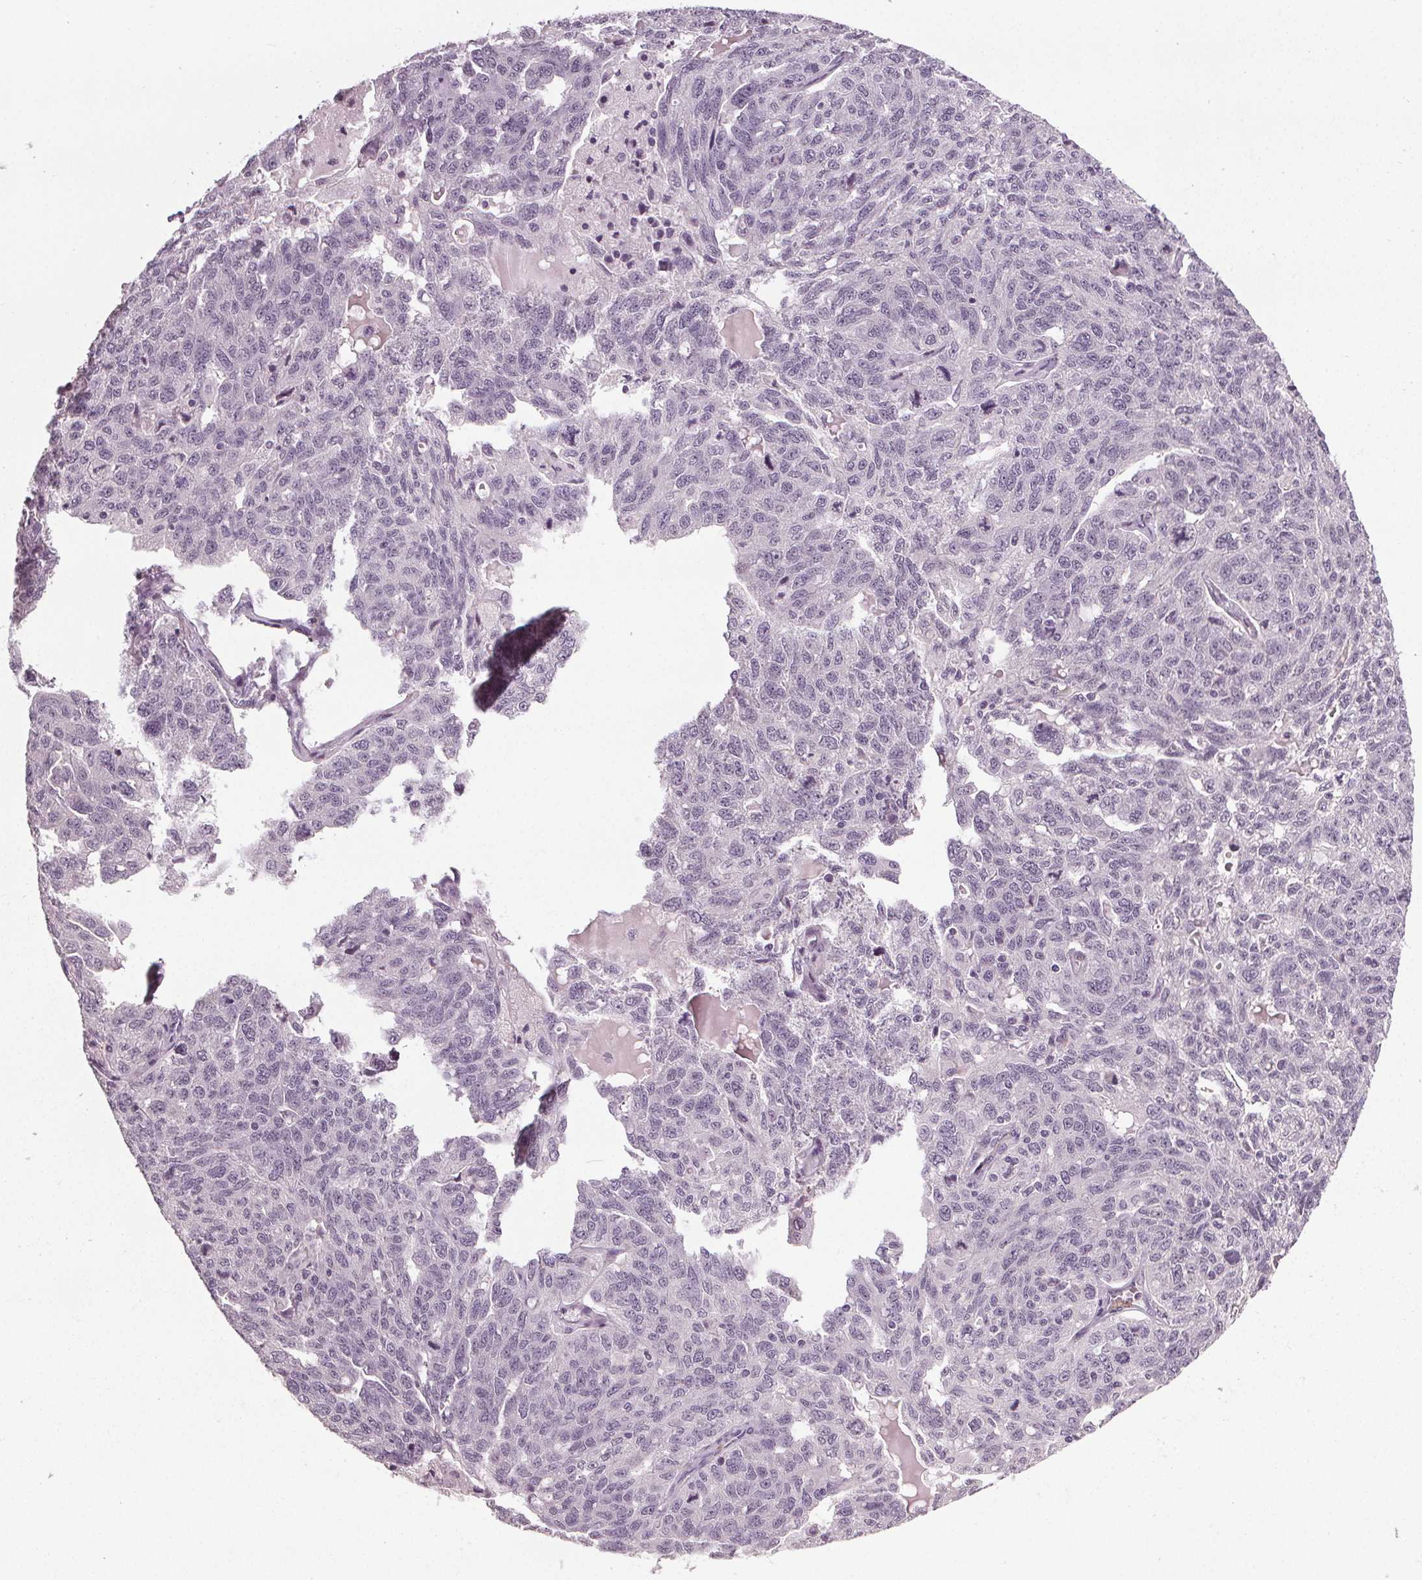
{"staining": {"intensity": "negative", "quantity": "none", "location": "none"}, "tissue": "ovarian cancer", "cell_type": "Tumor cells", "image_type": "cancer", "snomed": [{"axis": "morphology", "description": "Cystadenocarcinoma, serous, NOS"}, {"axis": "topography", "description": "Ovary"}], "caption": "High magnification brightfield microscopy of serous cystadenocarcinoma (ovarian) stained with DAB (3,3'-diaminobenzidine) (brown) and counterstained with hematoxylin (blue): tumor cells show no significant positivity. (DAB (3,3'-diaminobenzidine) immunohistochemistry with hematoxylin counter stain).", "gene": "PKP1", "patient": {"sex": "female", "age": 71}}